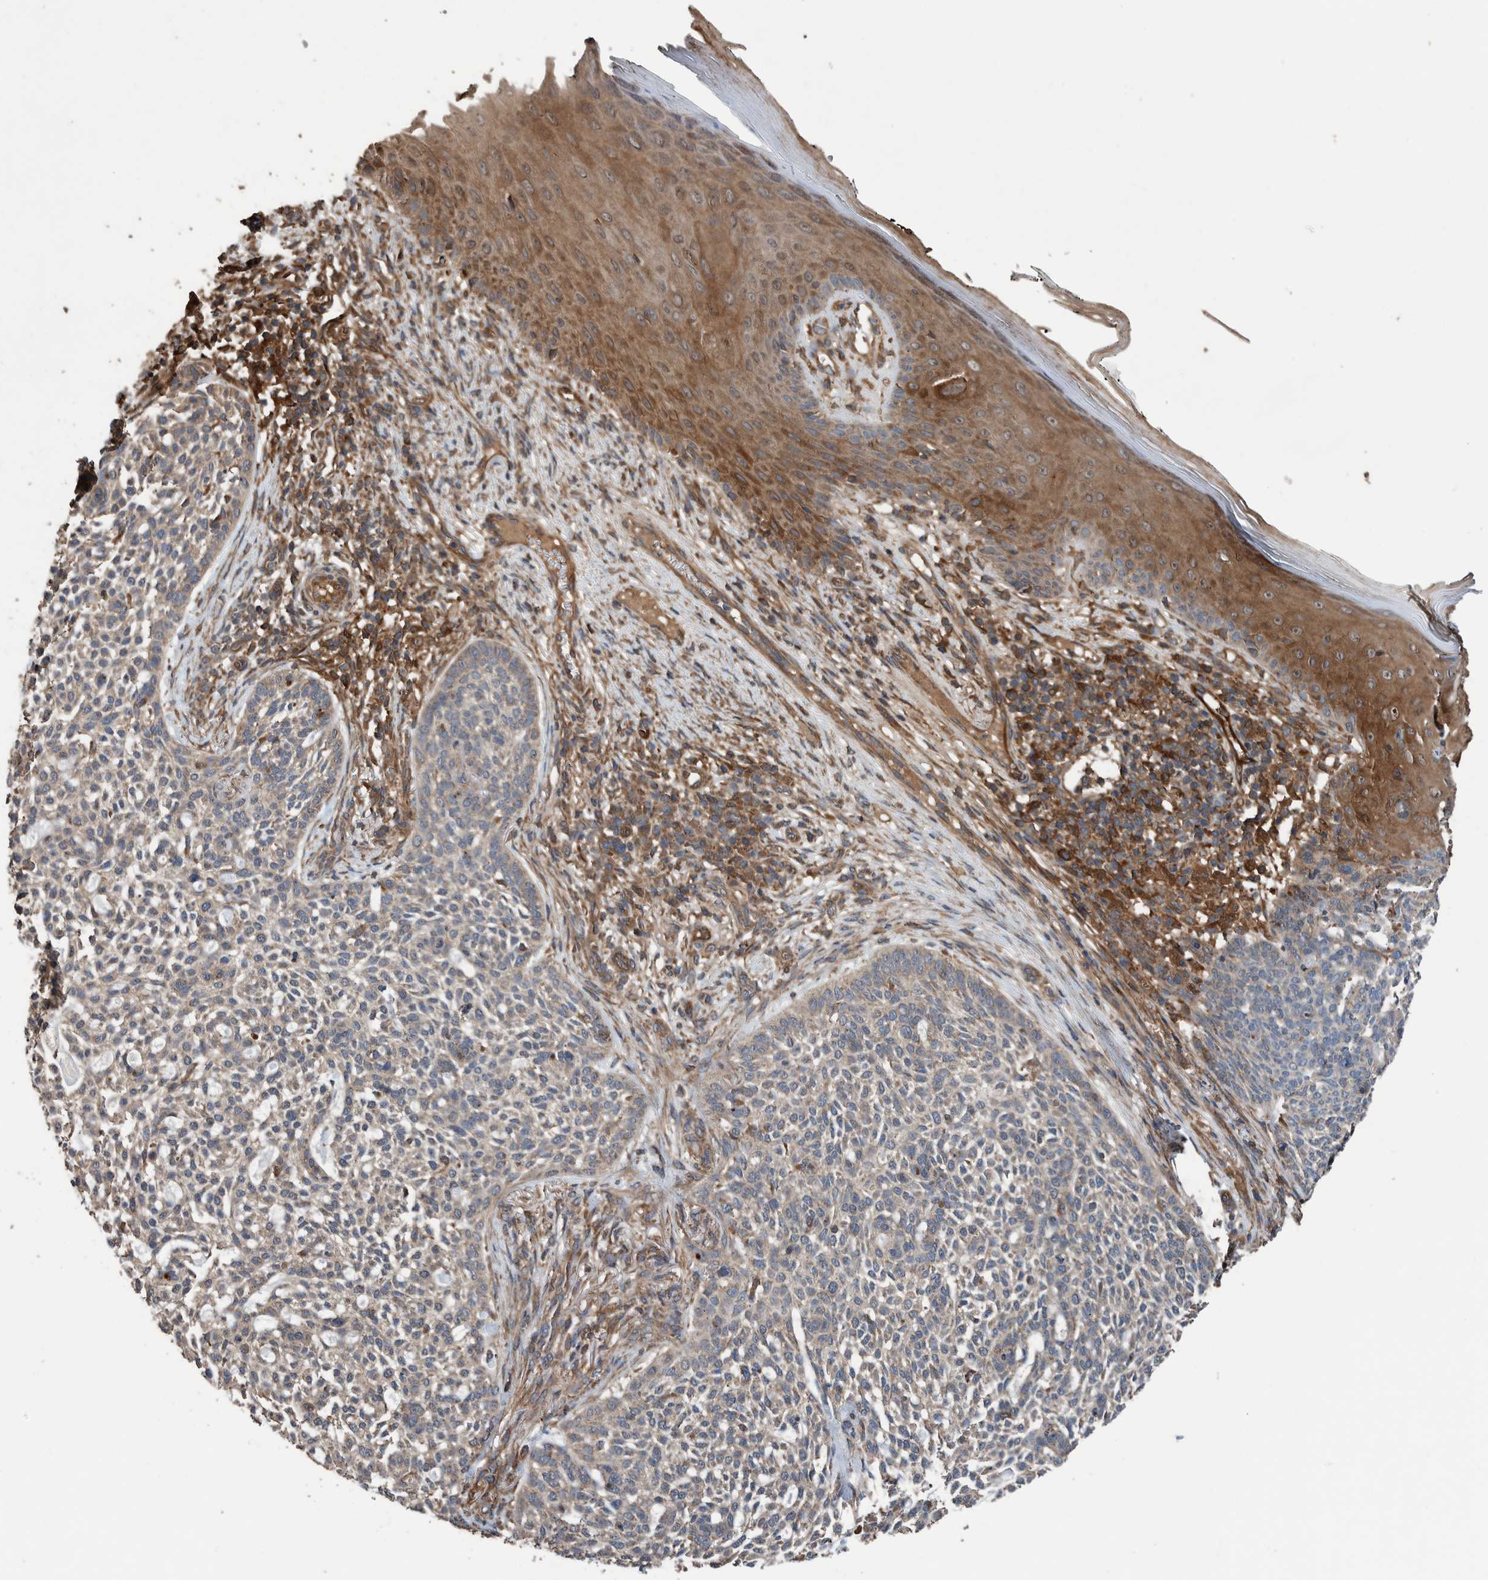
{"staining": {"intensity": "weak", "quantity": "25%-75%", "location": "cytoplasmic/membranous"}, "tissue": "skin cancer", "cell_type": "Tumor cells", "image_type": "cancer", "snomed": [{"axis": "morphology", "description": "Basal cell carcinoma"}, {"axis": "topography", "description": "Skin"}], "caption": "Immunohistochemistry (IHC) (DAB) staining of human skin basal cell carcinoma demonstrates weak cytoplasmic/membranous protein staining in approximately 25%-75% of tumor cells. The protein is shown in brown color, while the nuclei are stained blue.", "gene": "TRIM16", "patient": {"sex": "female", "age": 64}}